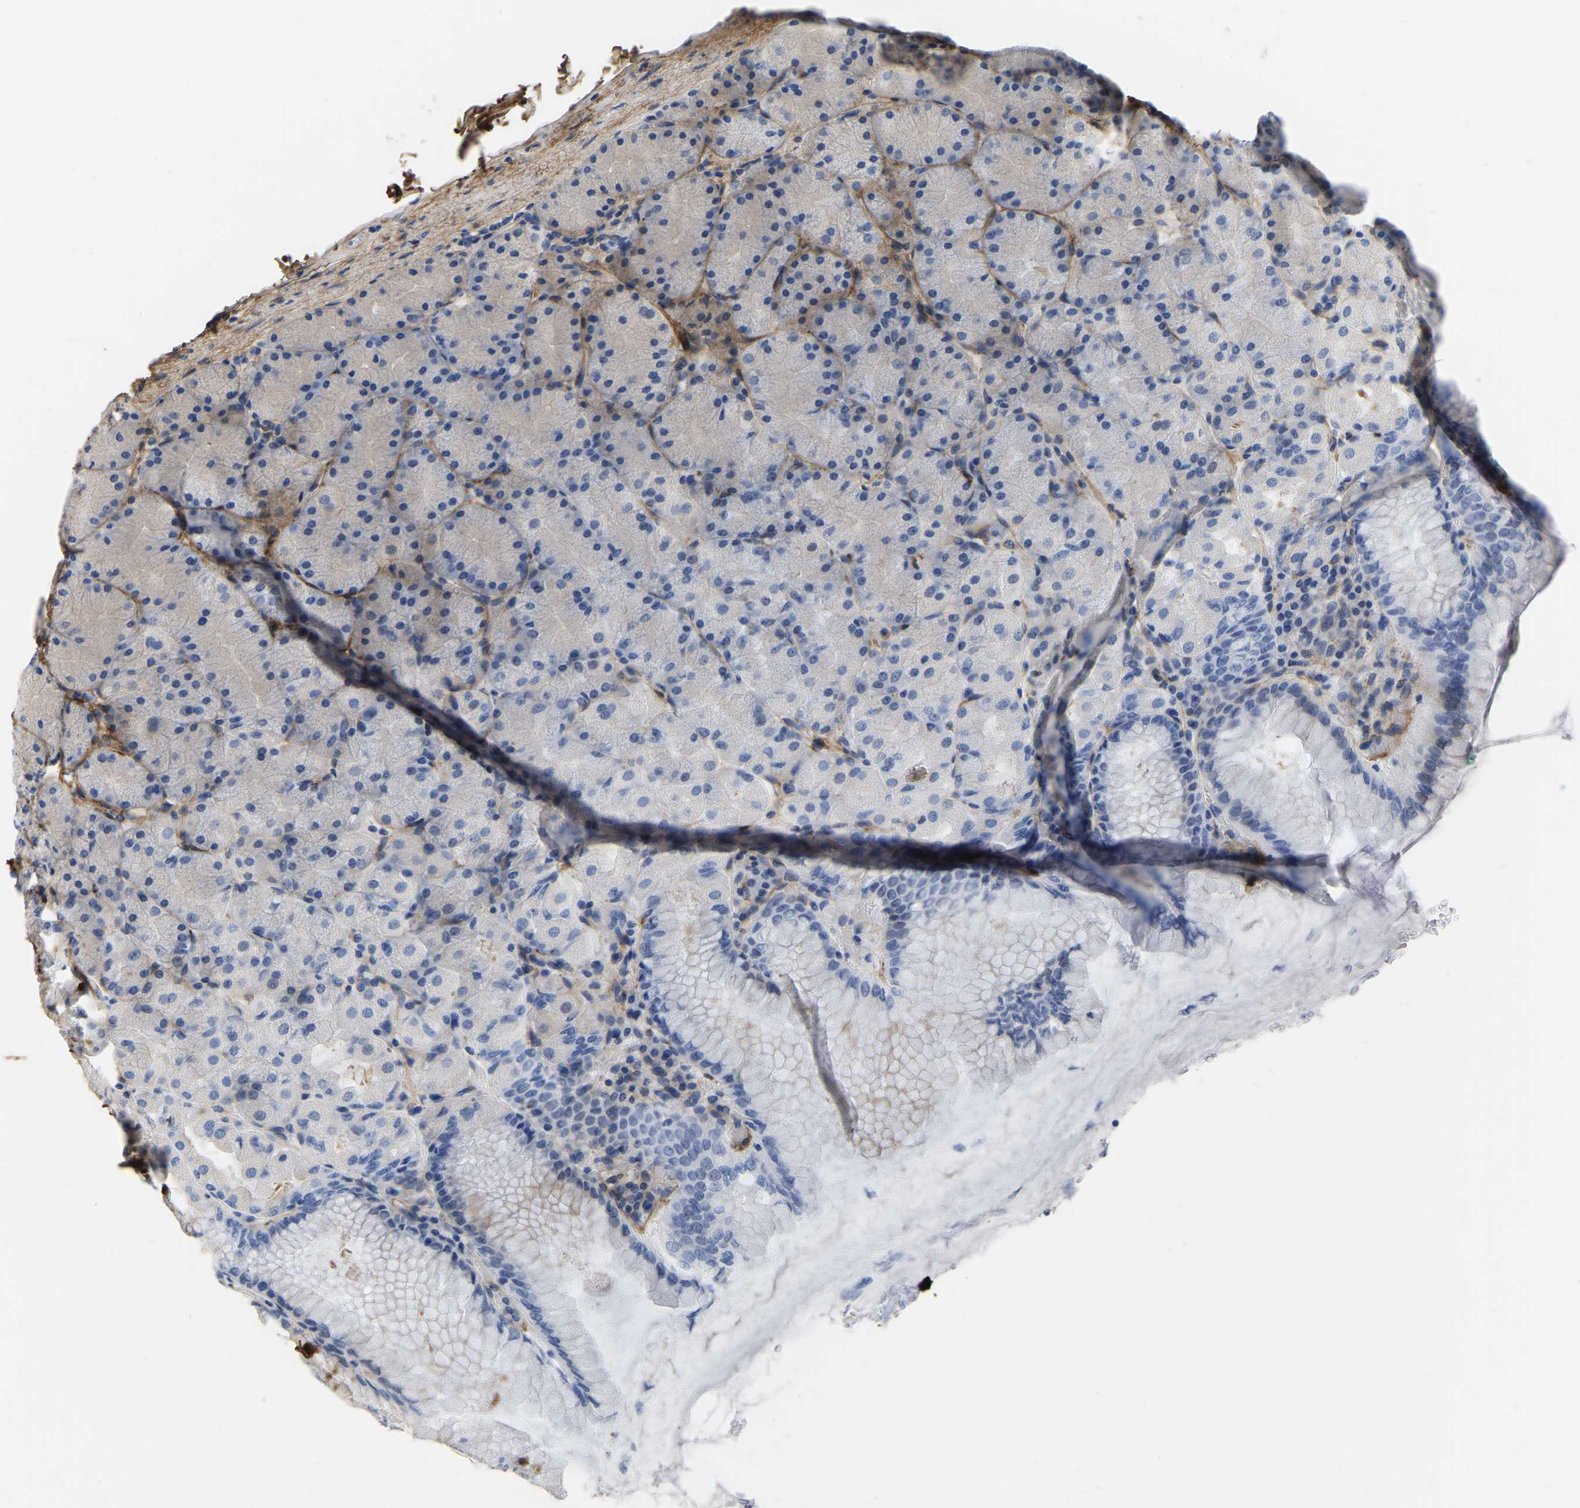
{"staining": {"intensity": "negative", "quantity": "none", "location": "none"}, "tissue": "stomach", "cell_type": "Glandular cells", "image_type": "normal", "snomed": [{"axis": "morphology", "description": "Normal tissue, NOS"}, {"axis": "topography", "description": "Stomach, upper"}], "caption": "Immunohistochemistry (IHC) of unremarkable human stomach displays no expression in glandular cells. Brightfield microscopy of immunohistochemistry stained with DAB (brown) and hematoxylin (blue), captured at high magnification.", "gene": "COL6A1", "patient": {"sex": "female", "age": 56}}